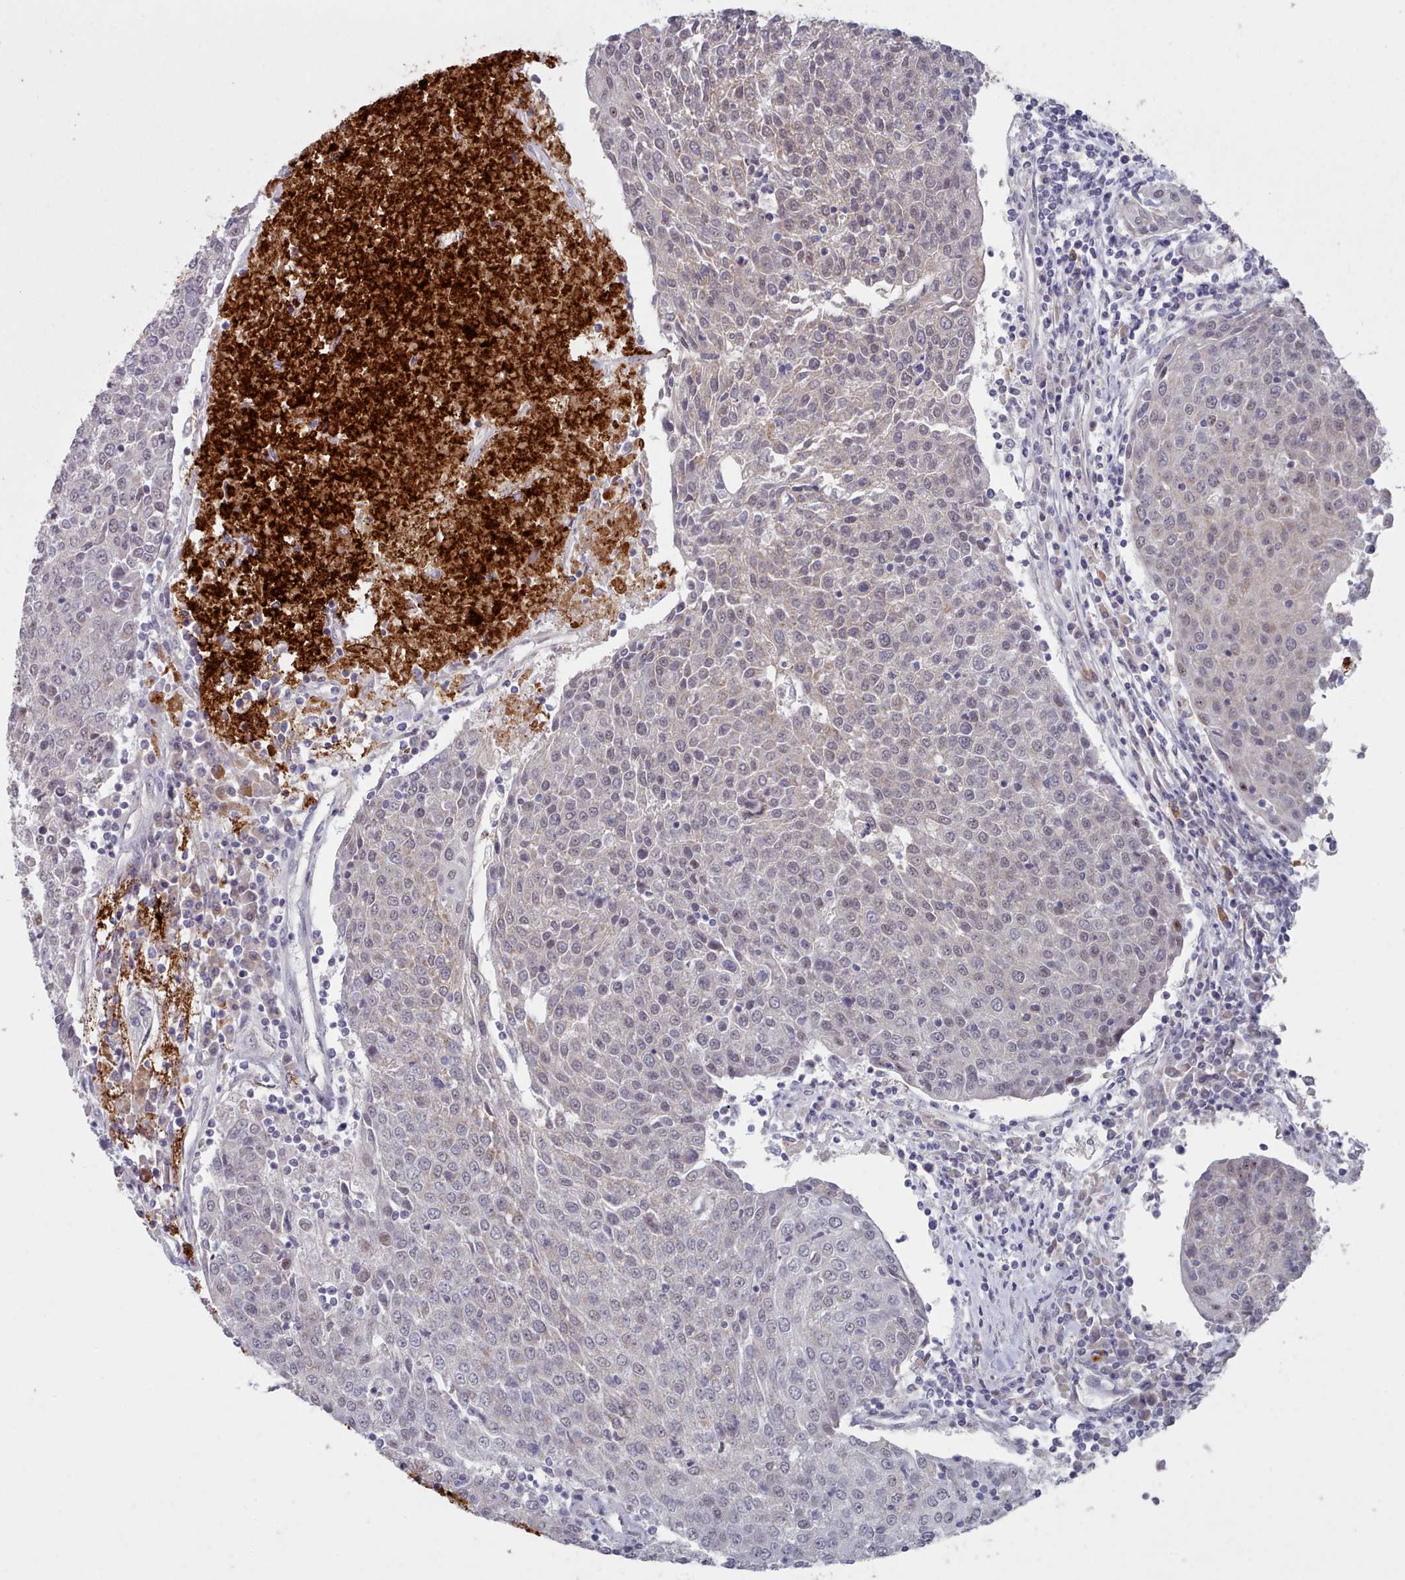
{"staining": {"intensity": "weak", "quantity": "<25%", "location": "cytoplasmic/membranous"}, "tissue": "urothelial cancer", "cell_type": "Tumor cells", "image_type": "cancer", "snomed": [{"axis": "morphology", "description": "Urothelial carcinoma, High grade"}, {"axis": "topography", "description": "Urinary bladder"}], "caption": "This image is of urothelial cancer stained with immunohistochemistry to label a protein in brown with the nuclei are counter-stained blue. There is no staining in tumor cells.", "gene": "TRARG1", "patient": {"sex": "female", "age": 85}}